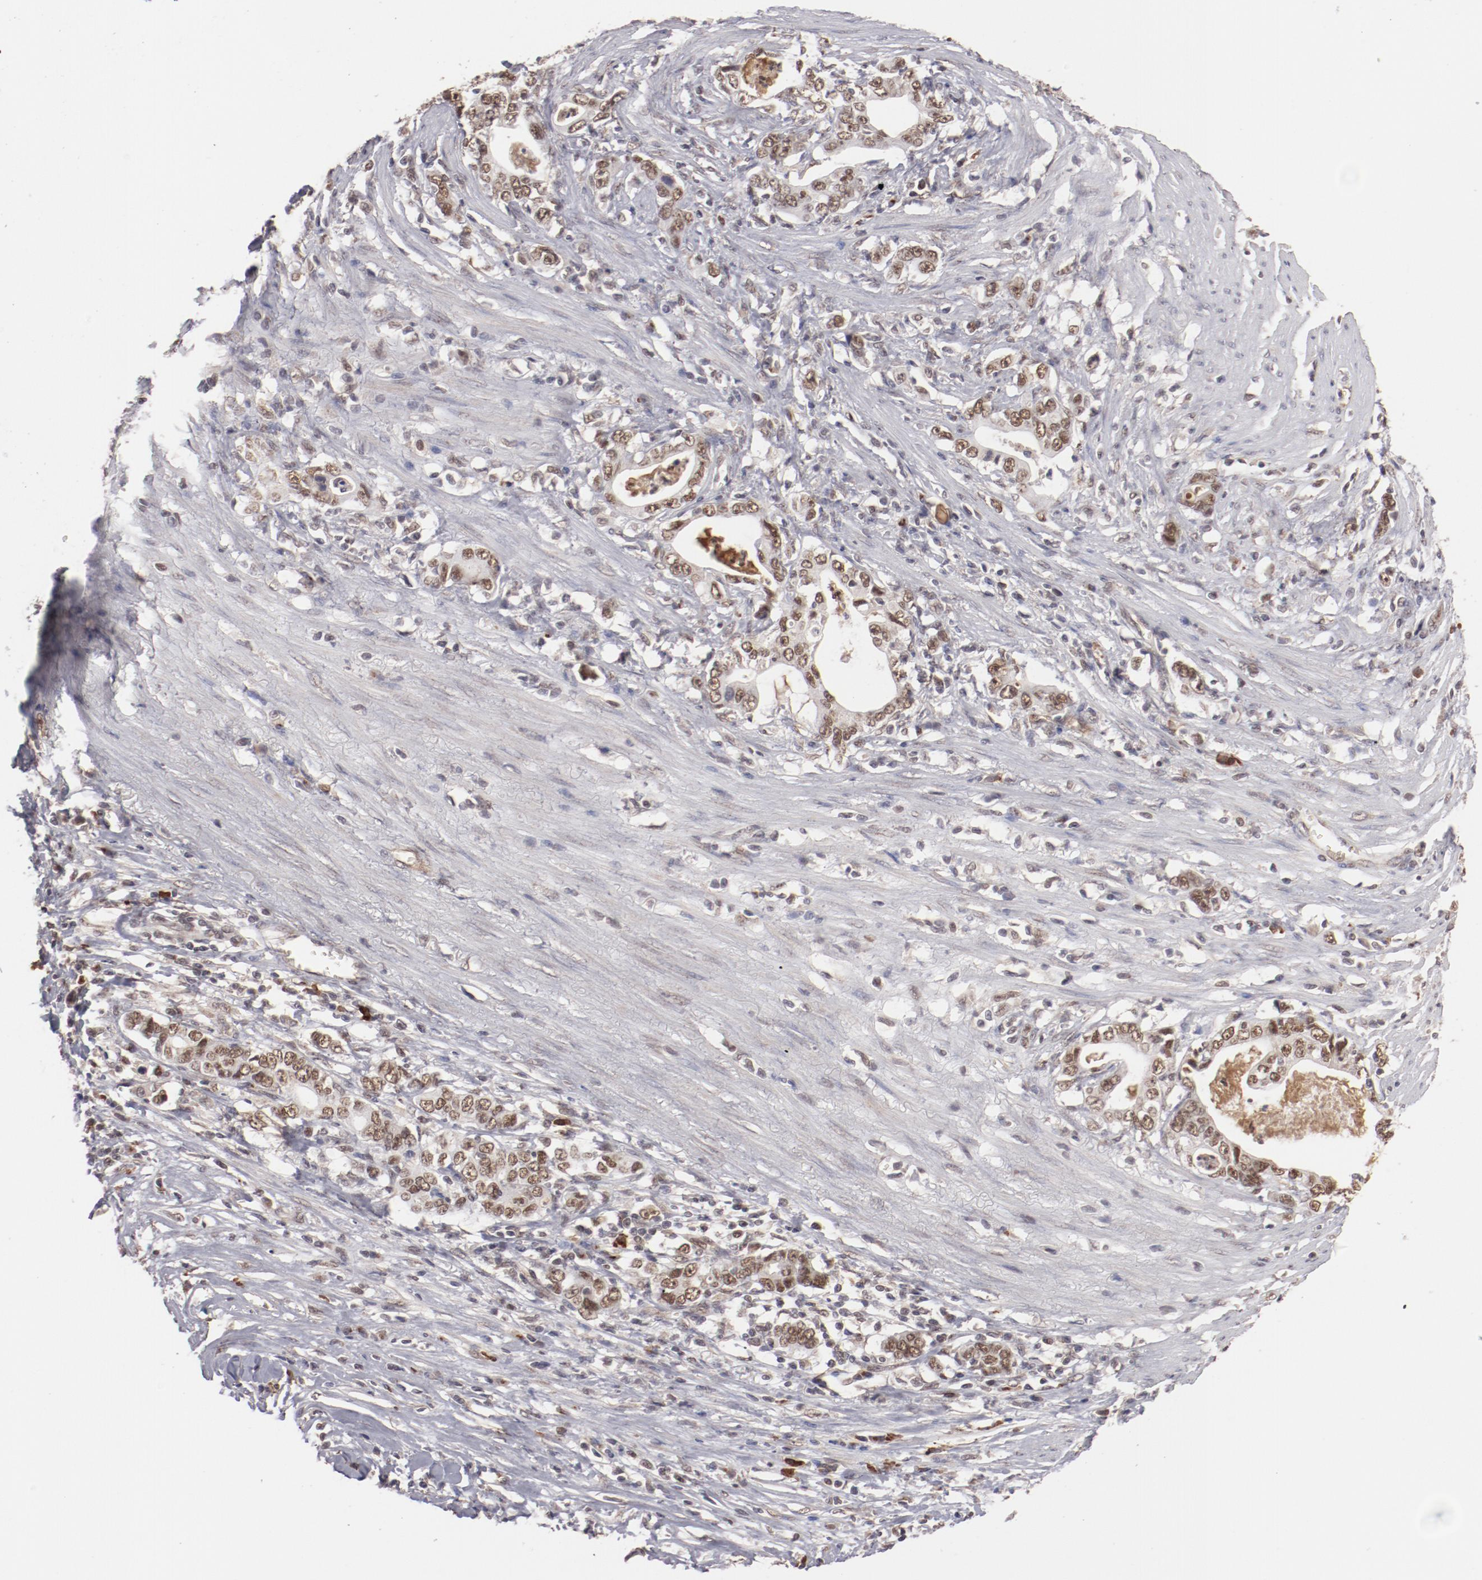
{"staining": {"intensity": "moderate", "quantity": ">75%", "location": "nuclear"}, "tissue": "stomach cancer", "cell_type": "Tumor cells", "image_type": "cancer", "snomed": [{"axis": "morphology", "description": "Adenocarcinoma, NOS"}, {"axis": "topography", "description": "Stomach, lower"}], "caption": "Protein staining of stomach cancer (adenocarcinoma) tissue demonstrates moderate nuclear expression in approximately >75% of tumor cells. The staining was performed using DAB to visualize the protein expression in brown, while the nuclei were stained in blue with hematoxylin (Magnification: 20x).", "gene": "NFE2", "patient": {"sex": "female", "age": 72}}